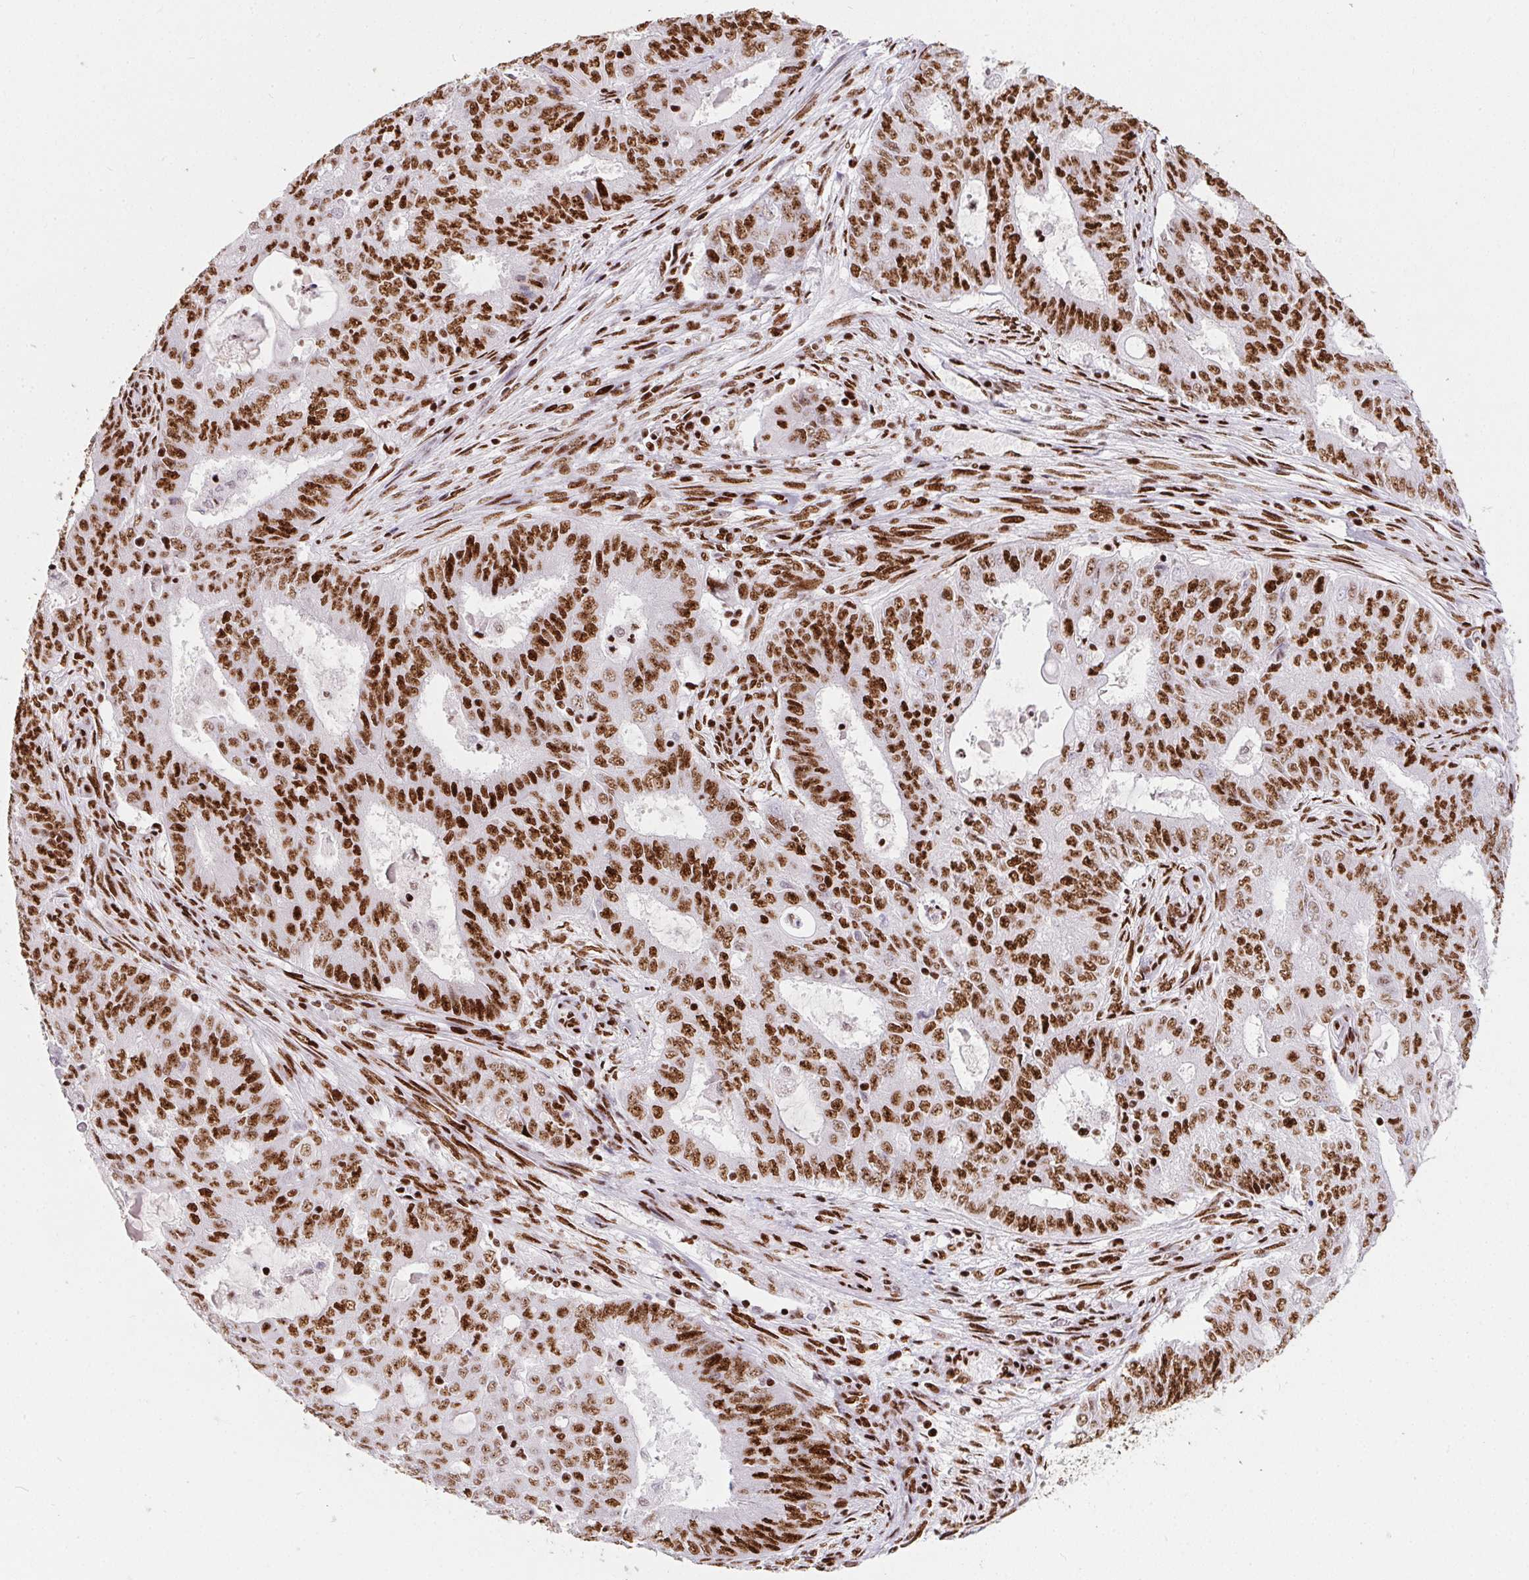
{"staining": {"intensity": "strong", "quantity": ">75%", "location": "nuclear"}, "tissue": "endometrial cancer", "cell_type": "Tumor cells", "image_type": "cancer", "snomed": [{"axis": "morphology", "description": "Adenocarcinoma, NOS"}, {"axis": "topography", "description": "Endometrium"}], "caption": "An IHC micrograph of tumor tissue is shown. Protein staining in brown shows strong nuclear positivity in endometrial adenocarcinoma within tumor cells.", "gene": "PAGE3", "patient": {"sex": "female", "age": 62}}